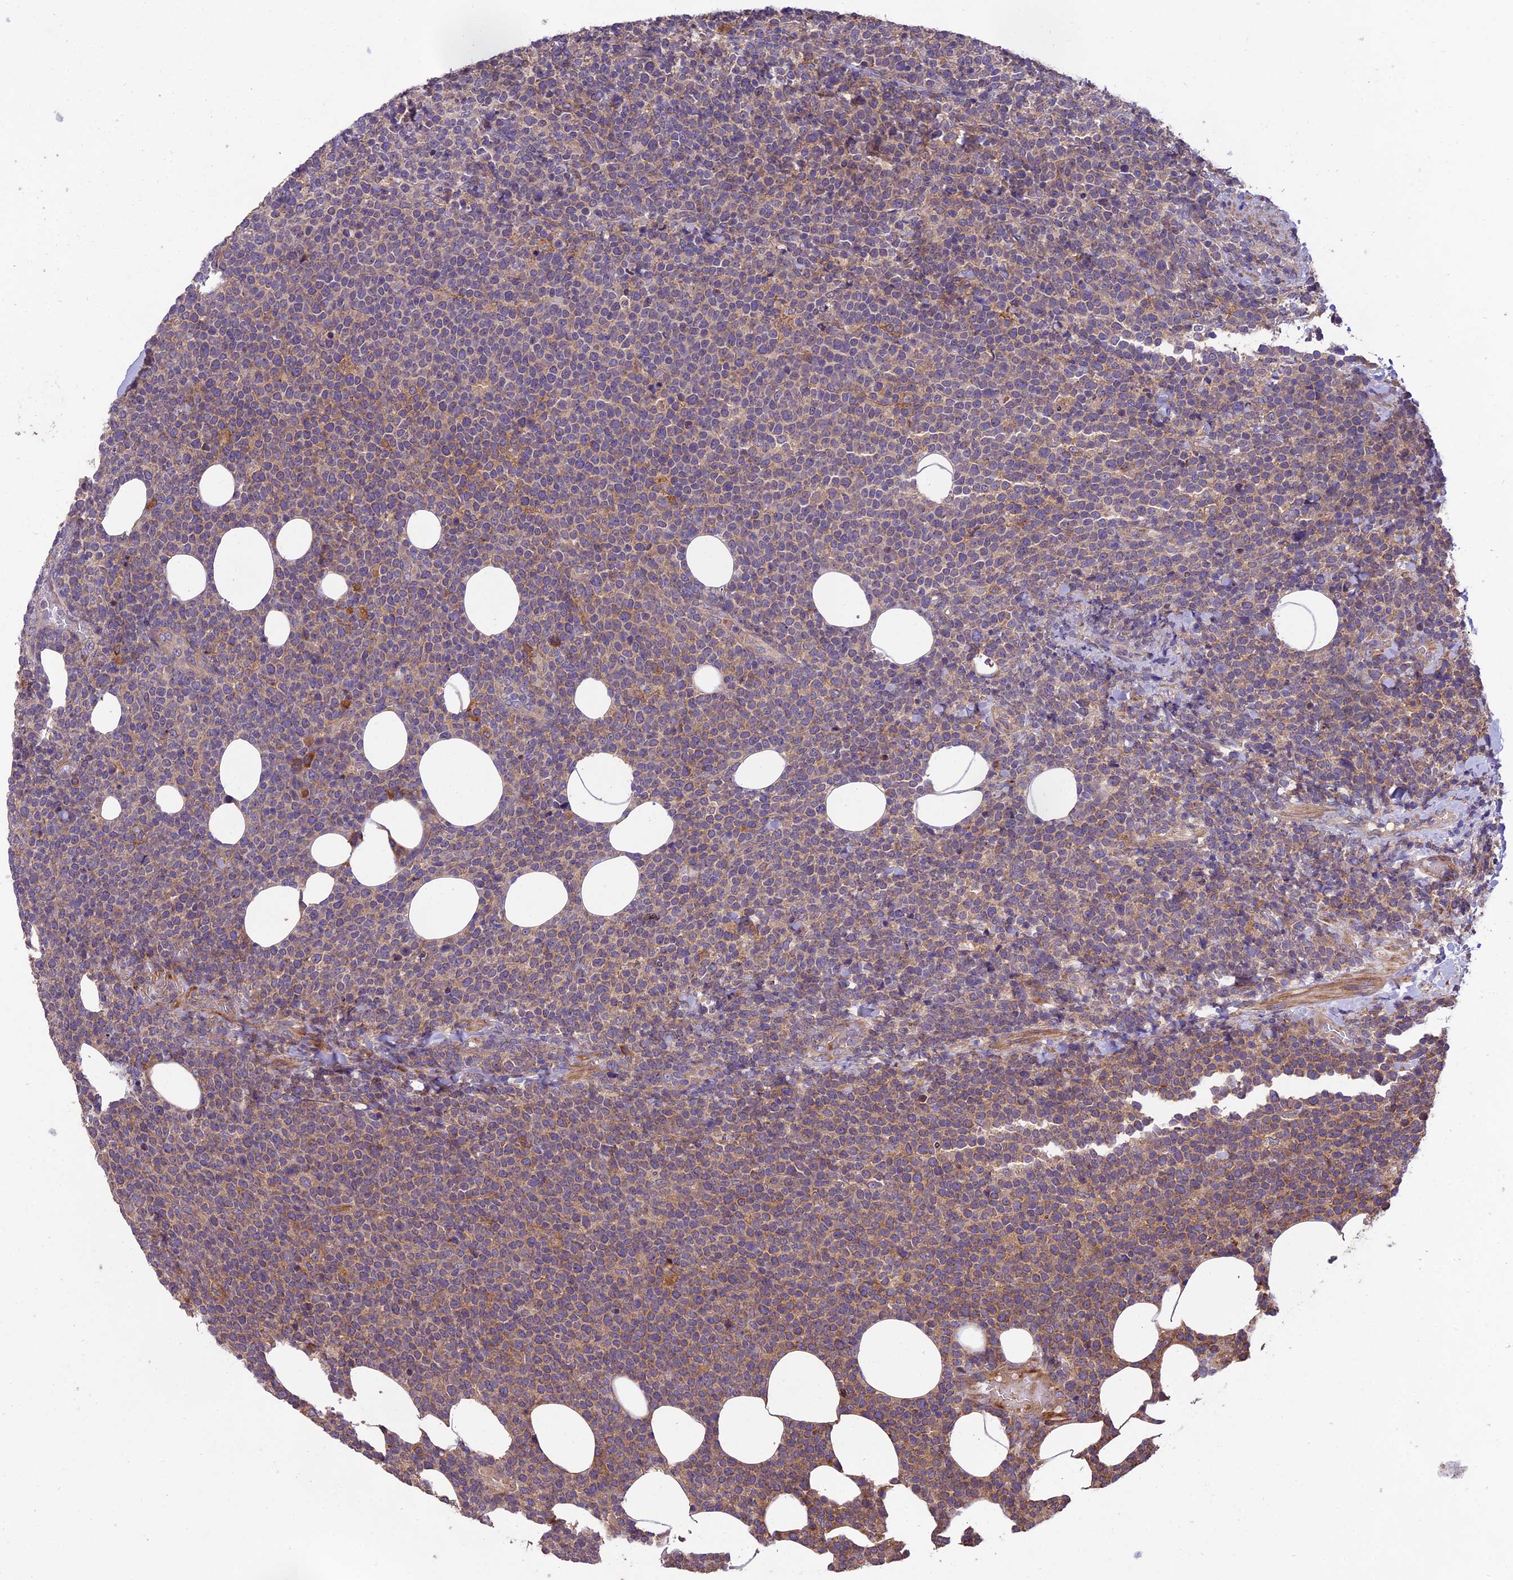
{"staining": {"intensity": "weak", "quantity": "25%-75%", "location": "cytoplasmic/membranous"}, "tissue": "lymphoma", "cell_type": "Tumor cells", "image_type": "cancer", "snomed": [{"axis": "morphology", "description": "Malignant lymphoma, non-Hodgkin's type, High grade"}, {"axis": "topography", "description": "Lymph node"}], "caption": "DAB (3,3'-diaminobenzidine) immunohistochemical staining of lymphoma reveals weak cytoplasmic/membranous protein staining in approximately 25%-75% of tumor cells.", "gene": "CENPL", "patient": {"sex": "male", "age": 61}}